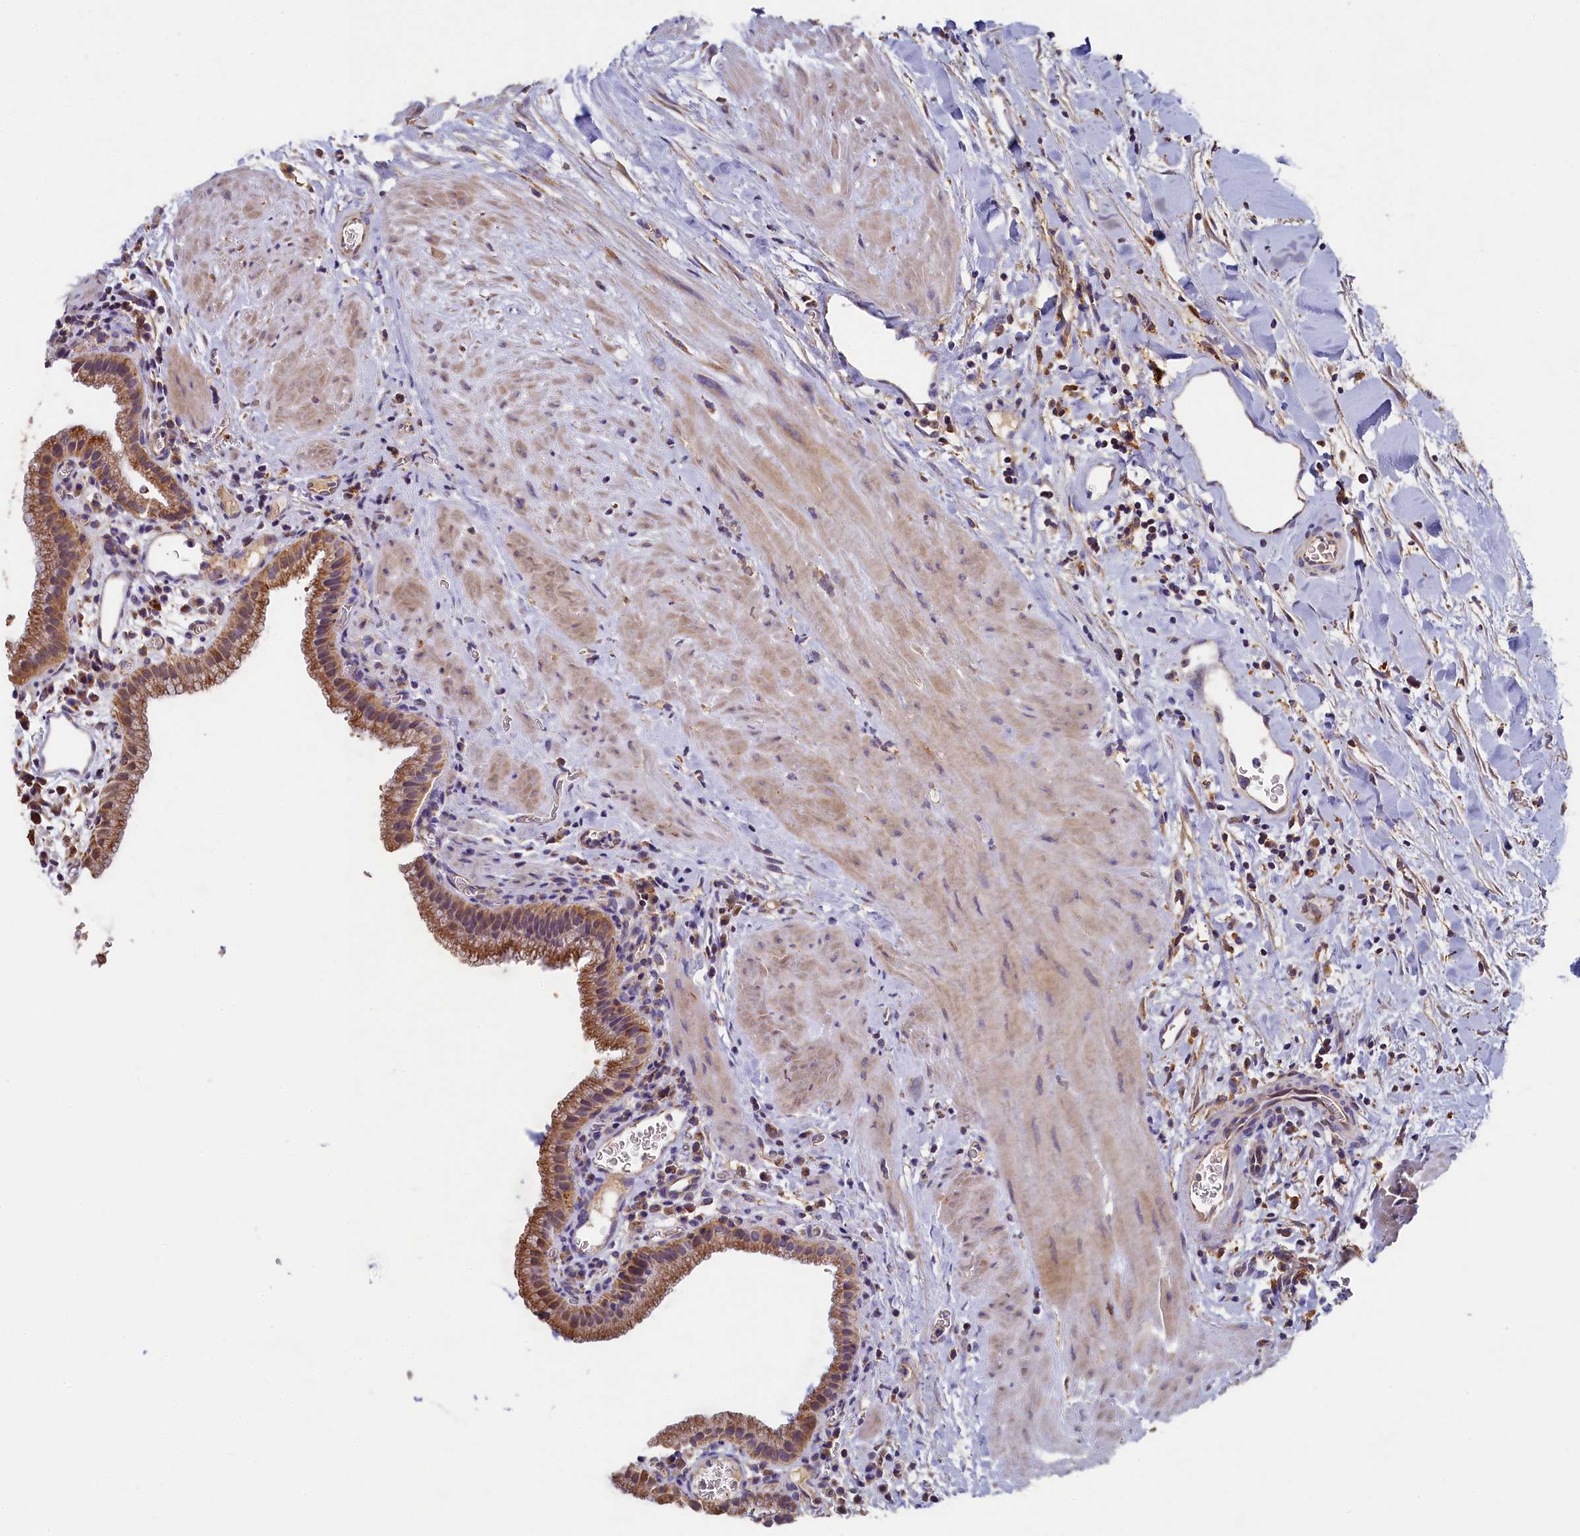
{"staining": {"intensity": "moderate", "quantity": ">75%", "location": "cytoplasmic/membranous"}, "tissue": "gallbladder", "cell_type": "Glandular cells", "image_type": "normal", "snomed": [{"axis": "morphology", "description": "Normal tissue, NOS"}, {"axis": "topography", "description": "Gallbladder"}], "caption": "Immunohistochemistry staining of unremarkable gallbladder, which demonstrates medium levels of moderate cytoplasmic/membranous staining in about >75% of glandular cells indicating moderate cytoplasmic/membranous protein staining. The staining was performed using DAB (brown) for protein detection and nuclei were counterstained in hematoxylin (blue).", "gene": "SEC31B", "patient": {"sex": "male", "age": 78}}